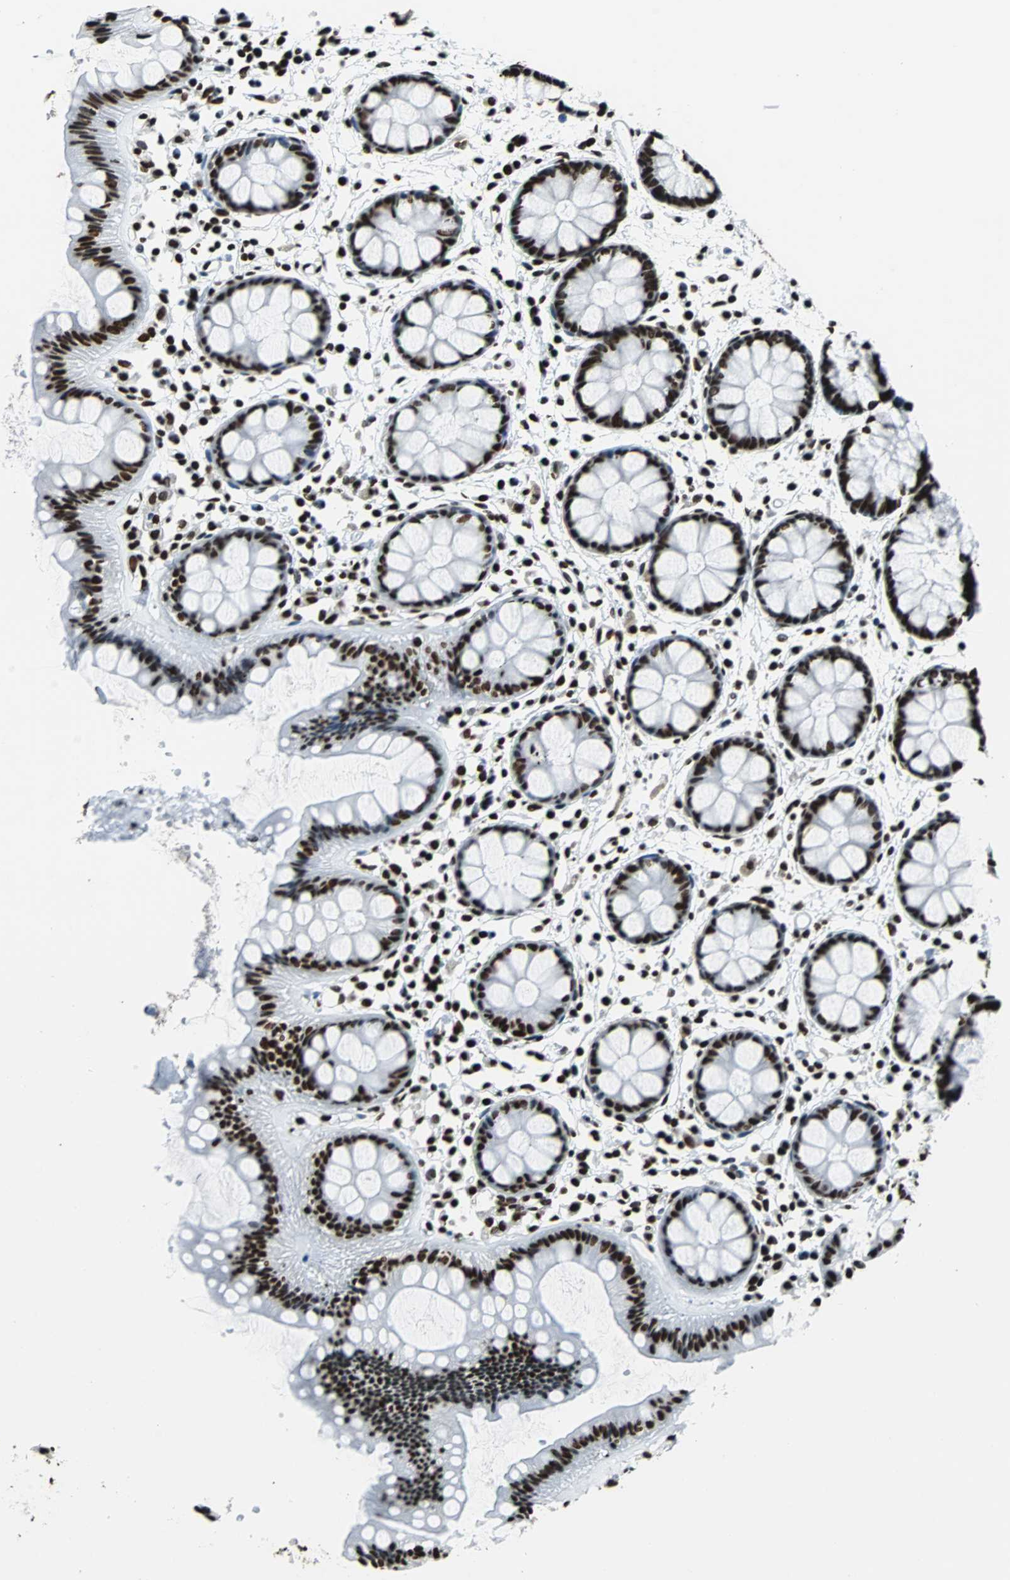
{"staining": {"intensity": "strong", "quantity": ">75%", "location": "nuclear"}, "tissue": "rectum", "cell_type": "Glandular cells", "image_type": "normal", "snomed": [{"axis": "morphology", "description": "Normal tissue, NOS"}, {"axis": "topography", "description": "Rectum"}], "caption": "Immunohistochemical staining of unremarkable human rectum displays >75% levels of strong nuclear protein staining in about >75% of glandular cells.", "gene": "FUBP1", "patient": {"sex": "female", "age": 66}}